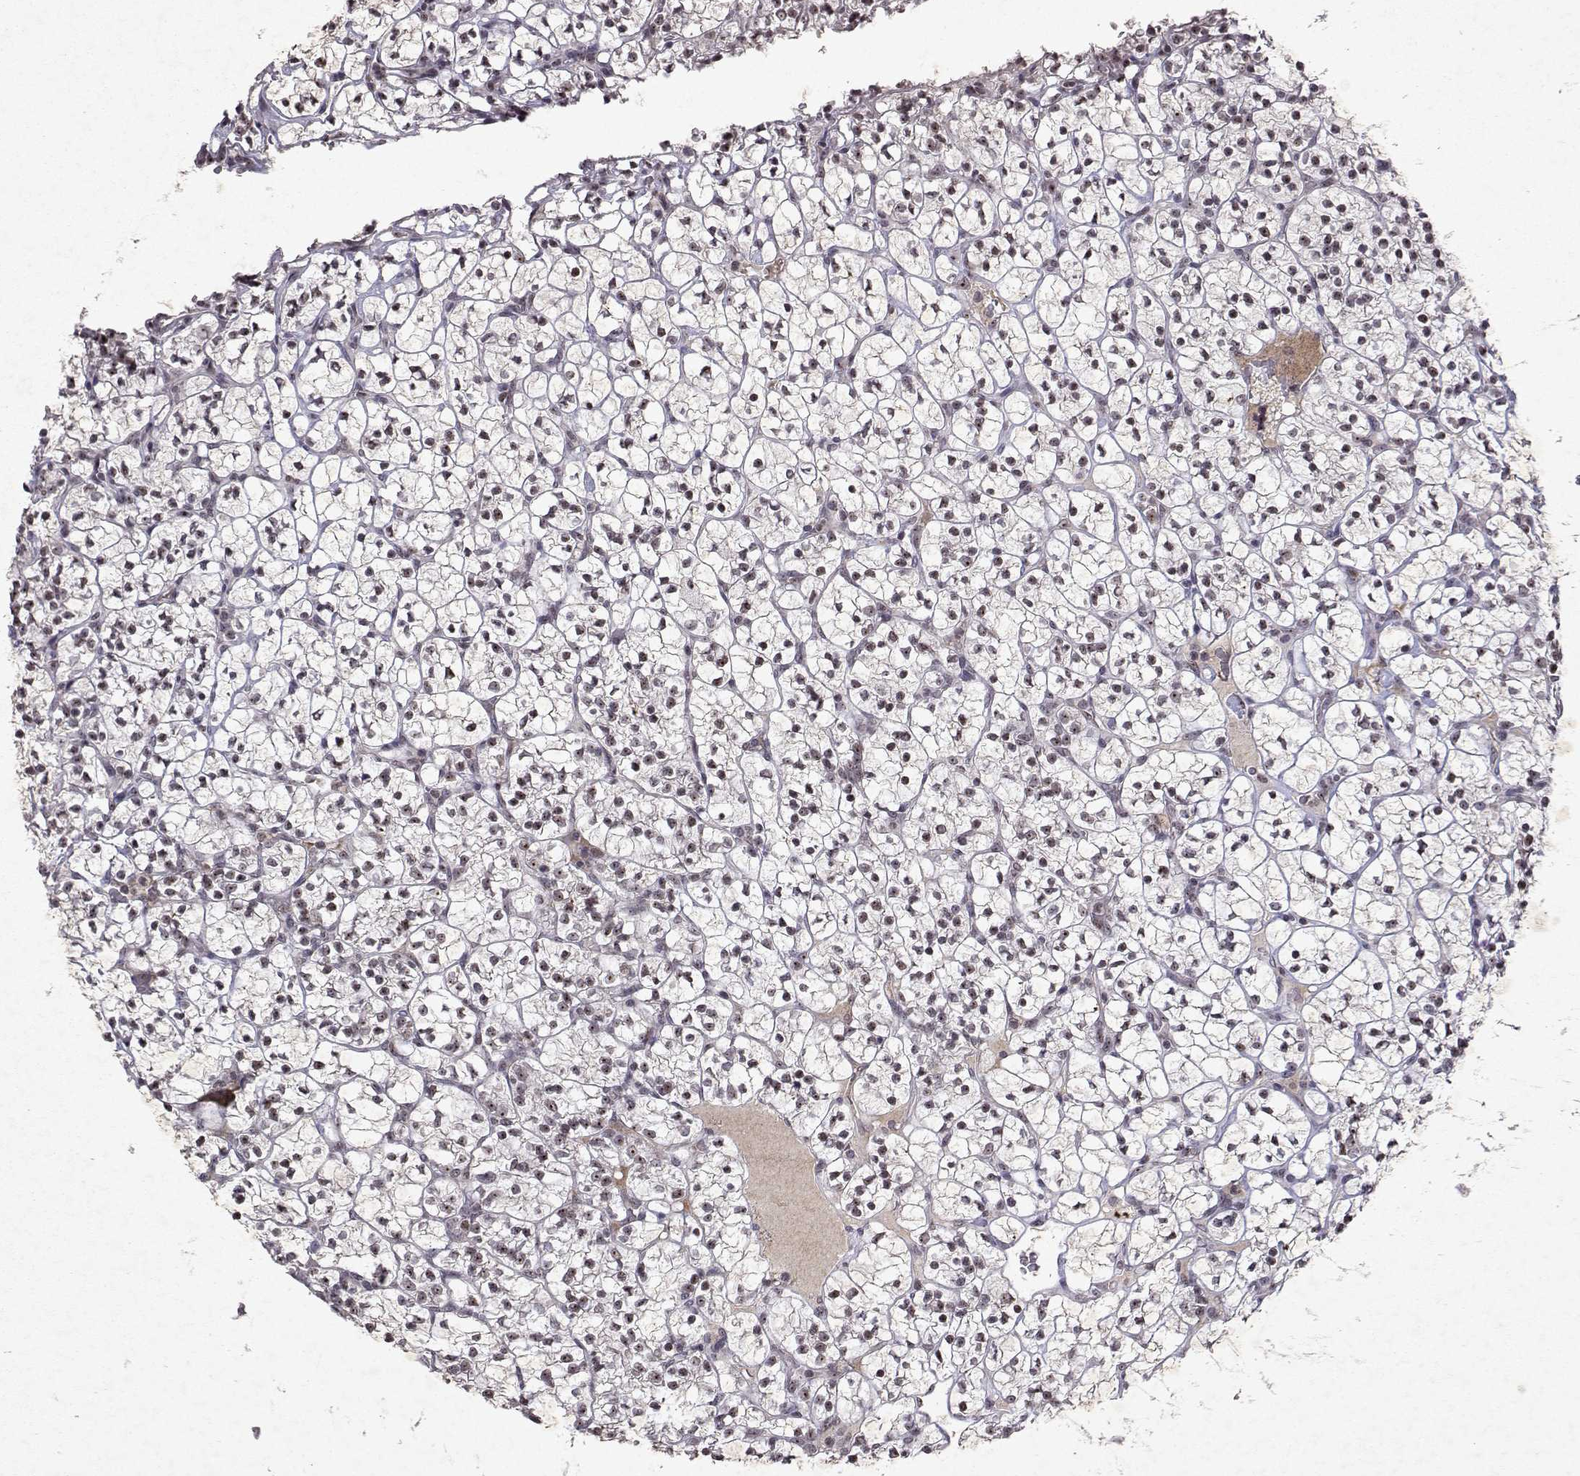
{"staining": {"intensity": "negative", "quantity": "none", "location": "none"}, "tissue": "renal cancer", "cell_type": "Tumor cells", "image_type": "cancer", "snomed": [{"axis": "morphology", "description": "Adenocarcinoma, NOS"}, {"axis": "topography", "description": "Kidney"}], "caption": "Immunohistochemistry of adenocarcinoma (renal) demonstrates no positivity in tumor cells. Brightfield microscopy of IHC stained with DAB (brown) and hematoxylin (blue), captured at high magnification.", "gene": "DDX56", "patient": {"sex": "female", "age": 89}}